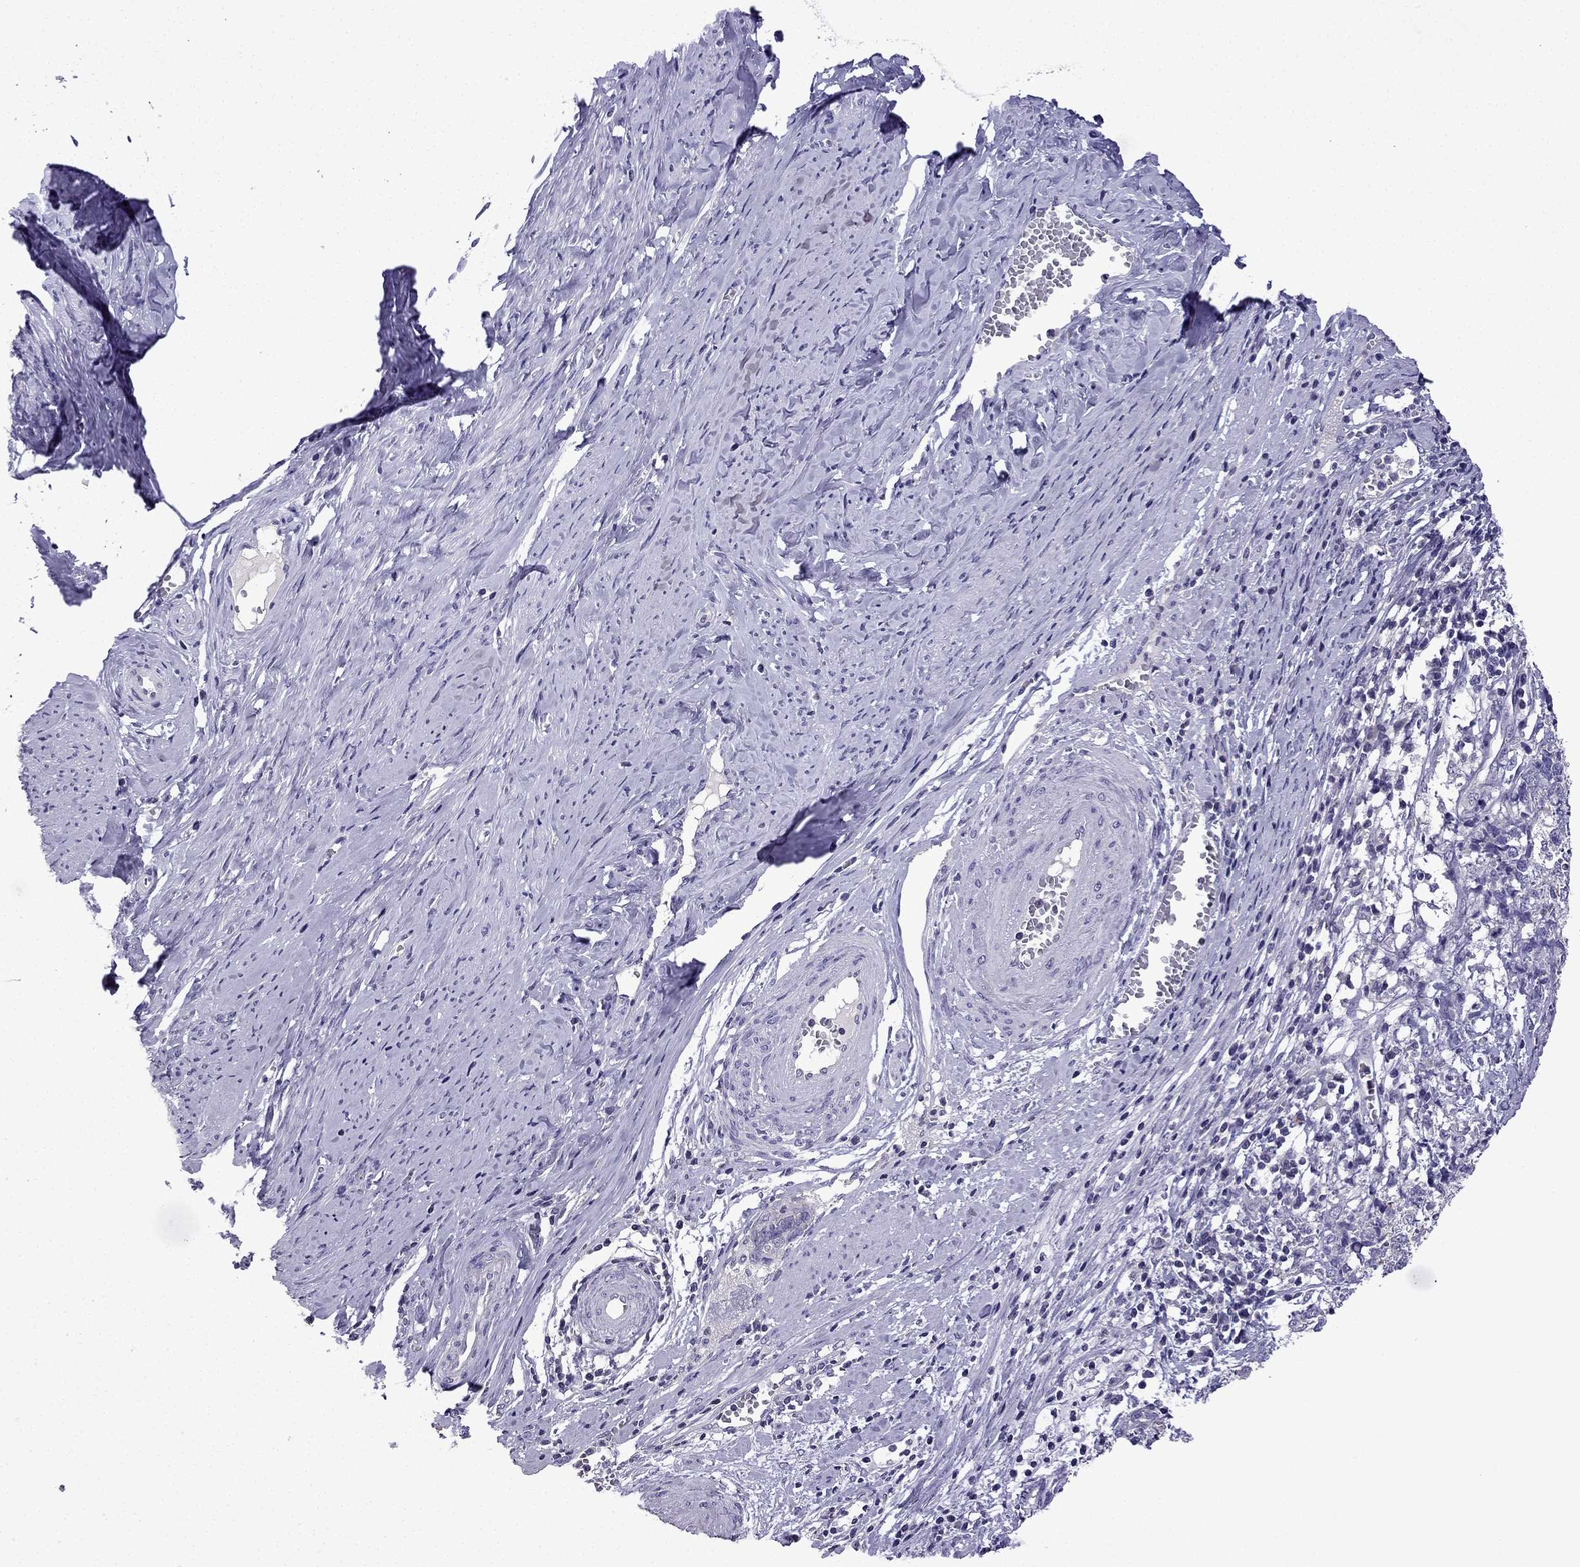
{"staining": {"intensity": "negative", "quantity": "none", "location": "none"}, "tissue": "cervical cancer", "cell_type": "Tumor cells", "image_type": "cancer", "snomed": [{"axis": "morphology", "description": "Squamous cell carcinoma, NOS"}, {"axis": "topography", "description": "Cervix"}], "caption": "High power microscopy micrograph of an IHC photomicrograph of cervical cancer (squamous cell carcinoma), revealing no significant staining in tumor cells. The staining is performed using DAB (3,3'-diaminobenzidine) brown chromogen with nuclei counter-stained in using hematoxylin.", "gene": "TTN", "patient": {"sex": "female", "age": 63}}